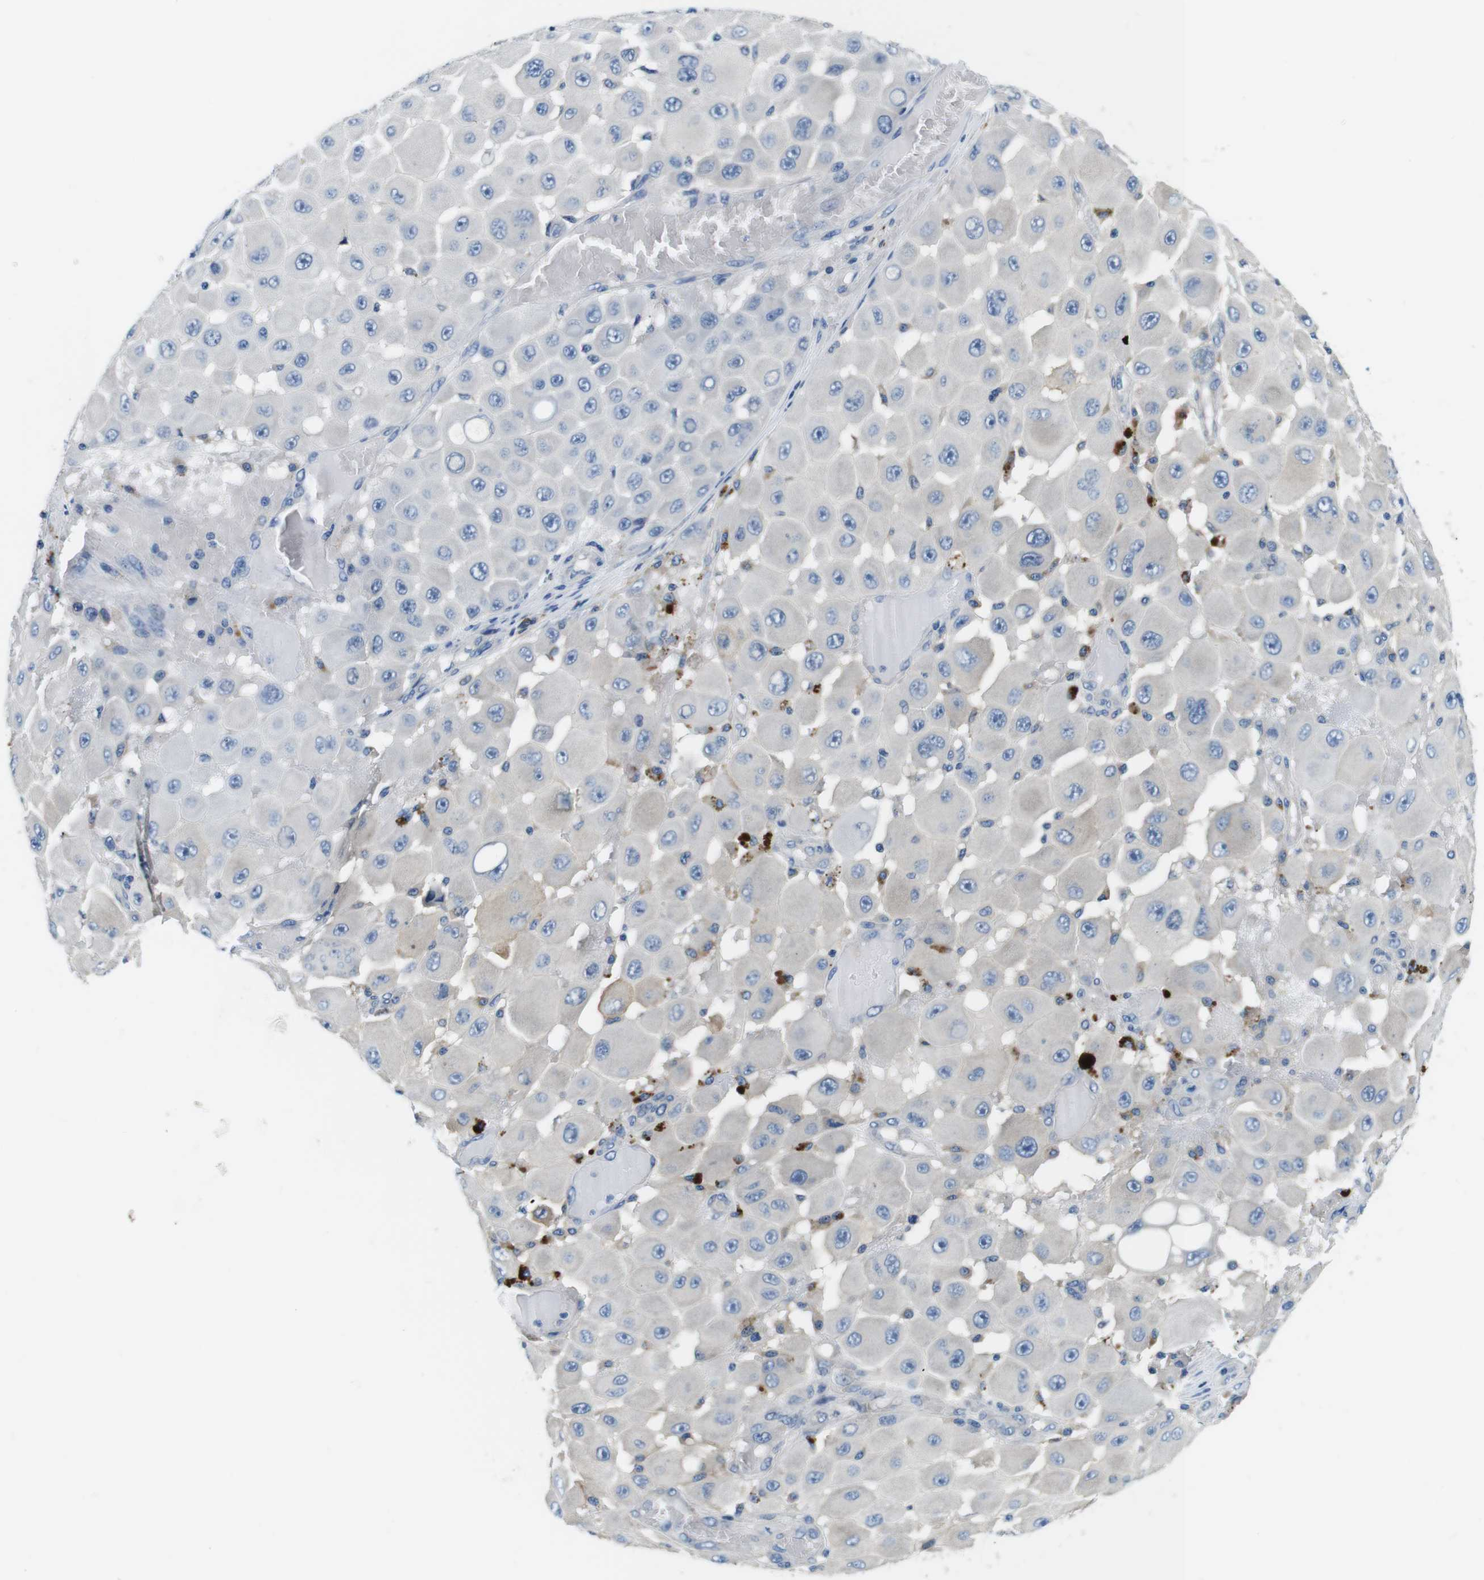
{"staining": {"intensity": "negative", "quantity": "none", "location": "none"}, "tissue": "melanoma", "cell_type": "Tumor cells", "image_type": "cancer", "snomed": [{"axis": "morphology", "description": "Malignant melanoma, NOS"}, {"axis": "topography", "description": "Skin"}], "caption": "This is an immunohistochemistry (IHC) photomicrograph of human malignant melanoma. There is no expression in tumor cells.", "gene": "DENND4C", "patient": {"sex": "female", "age": 81}}